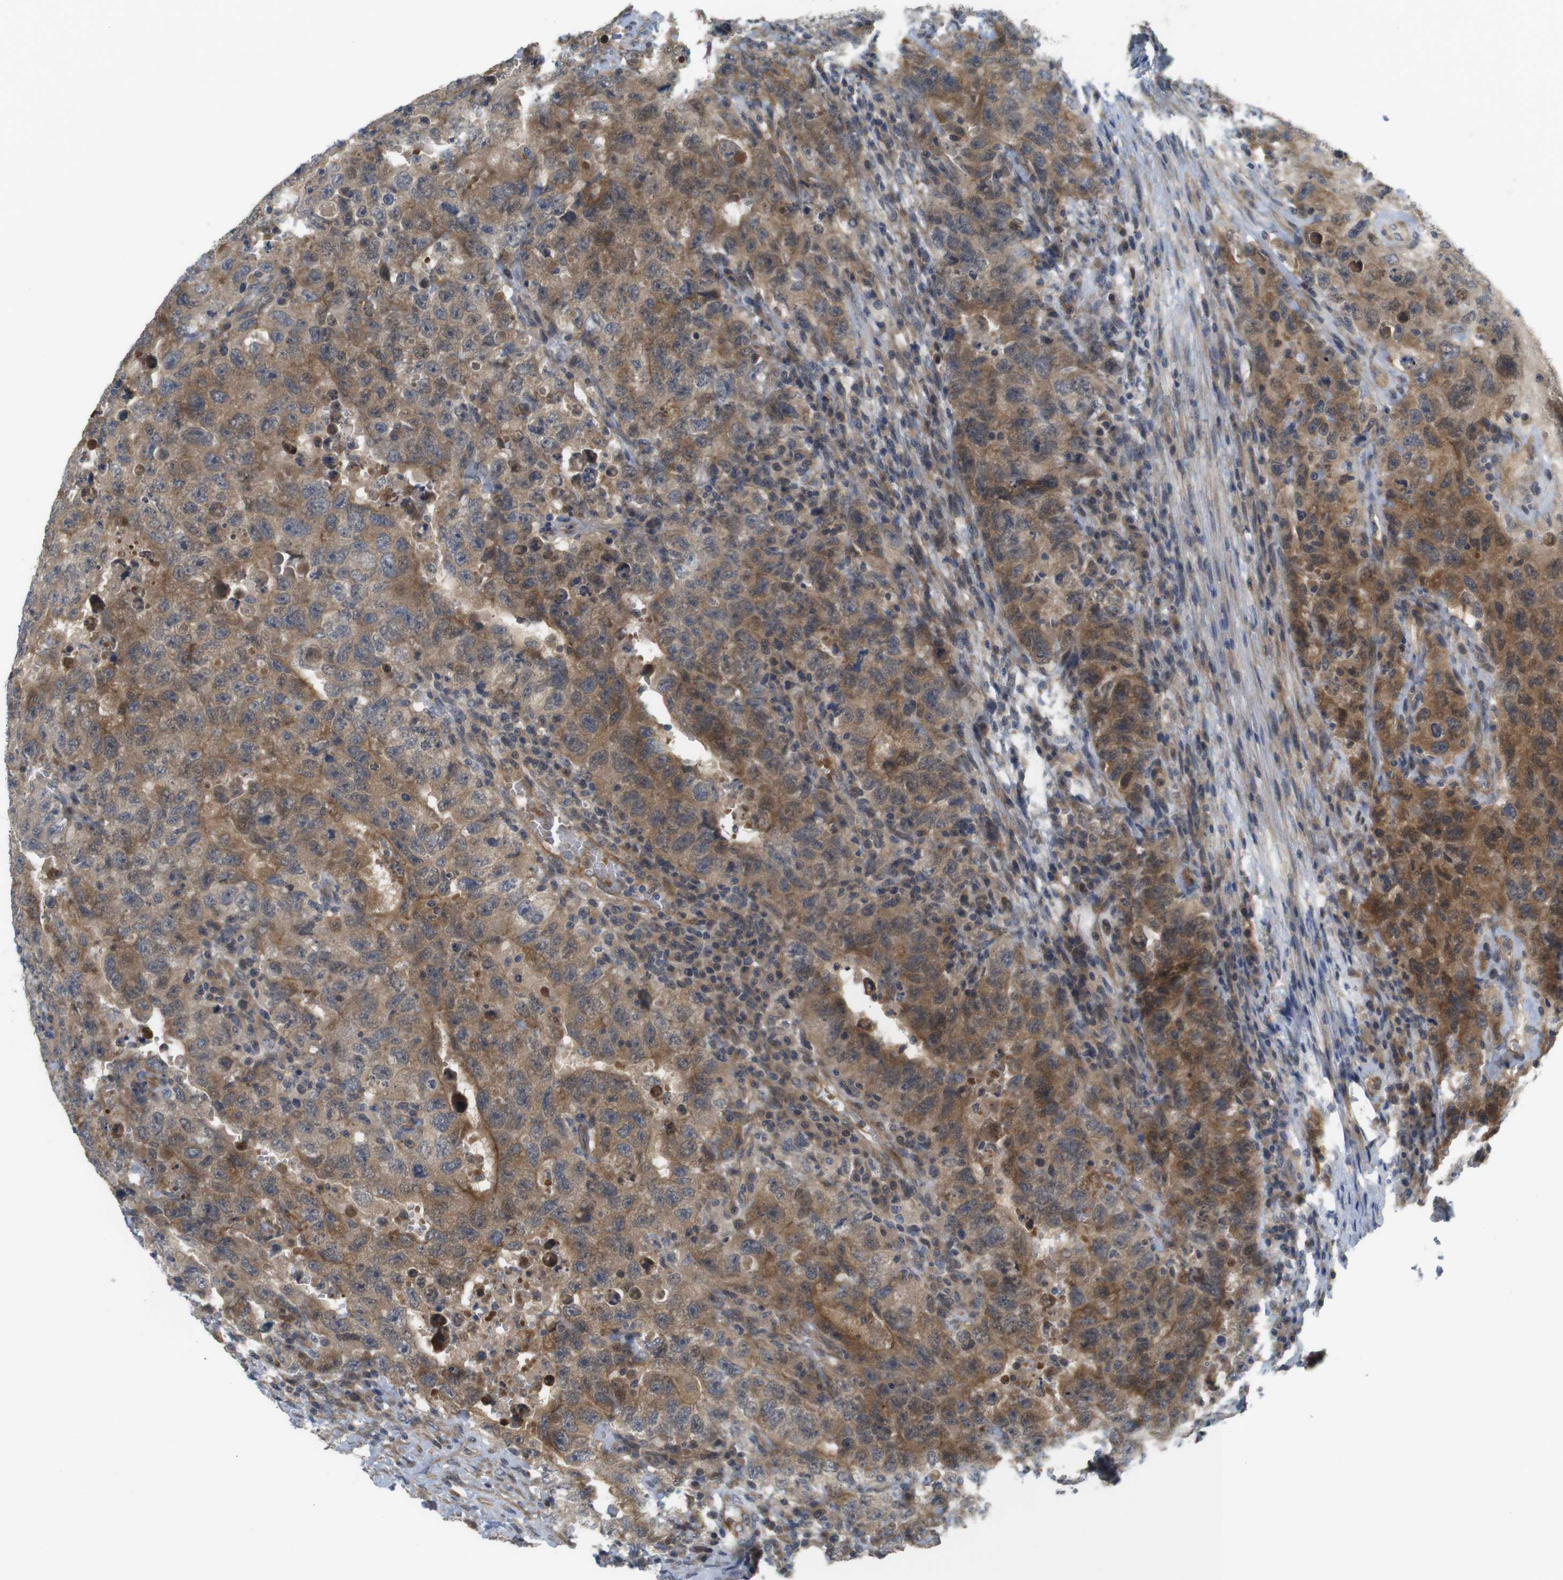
{"staining": {"intensity": "moderate", "quantity": ">75%", "location": "cytoplasmic/membranous"}, "tissue": "testis cancer", "cell_type": "Tumor cells", "image_type": "cancer", "snomed": [{"axis": "morphology", "description": "Carcinoma, Embryonal, NOS"}, {"axis": "topography", "description": "Testis"}], "caption": "Immunohistochemical staining of testis embryonal carcinoma reveals medium levels of moderate cytoplasmic/membranous positivity in approximately >75% of tumor cells. (DAB IHC, brown staining for protein, blue staining for nuclei).", "gene": "ABHD15", "patient": {"sex": "male", "age": 26}}